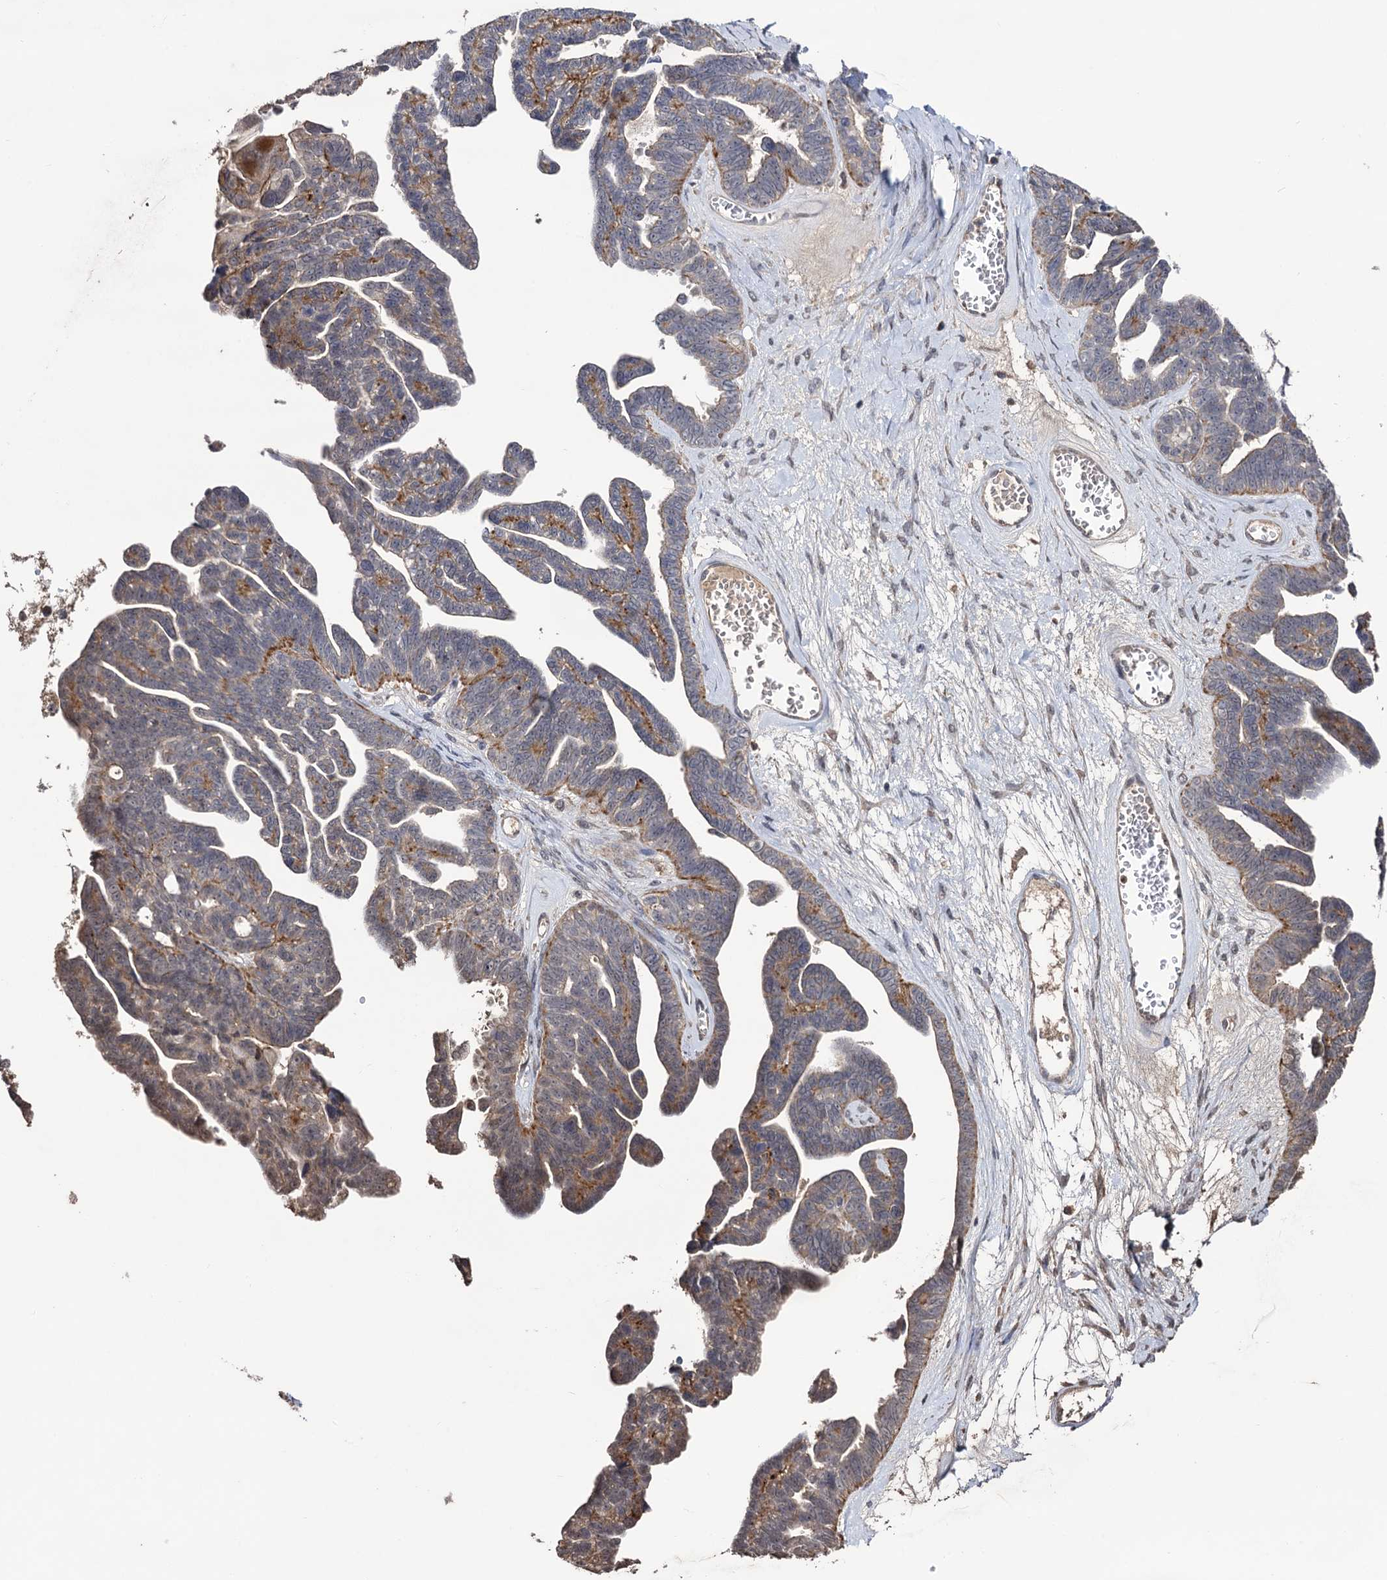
{"staining": {"intensity": "moderate", "quantity": "25%-75%", "location": "cytoplasmic/membranous"}, "tissue": "ovarian cancer", "cell_type": "Tumor cells", "image_type": "cancer", "snomed": [{"axis": "morphology", "description": "Cystadenocarcinoma, serous, NOS"}, {"axis": "topography", "description": "Ovary"}], "caption": "Brown immunohistochemical staining in human serous cystadenocarcinoma (ovarian) reveals moderate cytoplasmic/membranous positivity in about 25%-75% of tumor cells.", "gene": "MICAL2", "patient": {"sex": "female", "age": 79}}